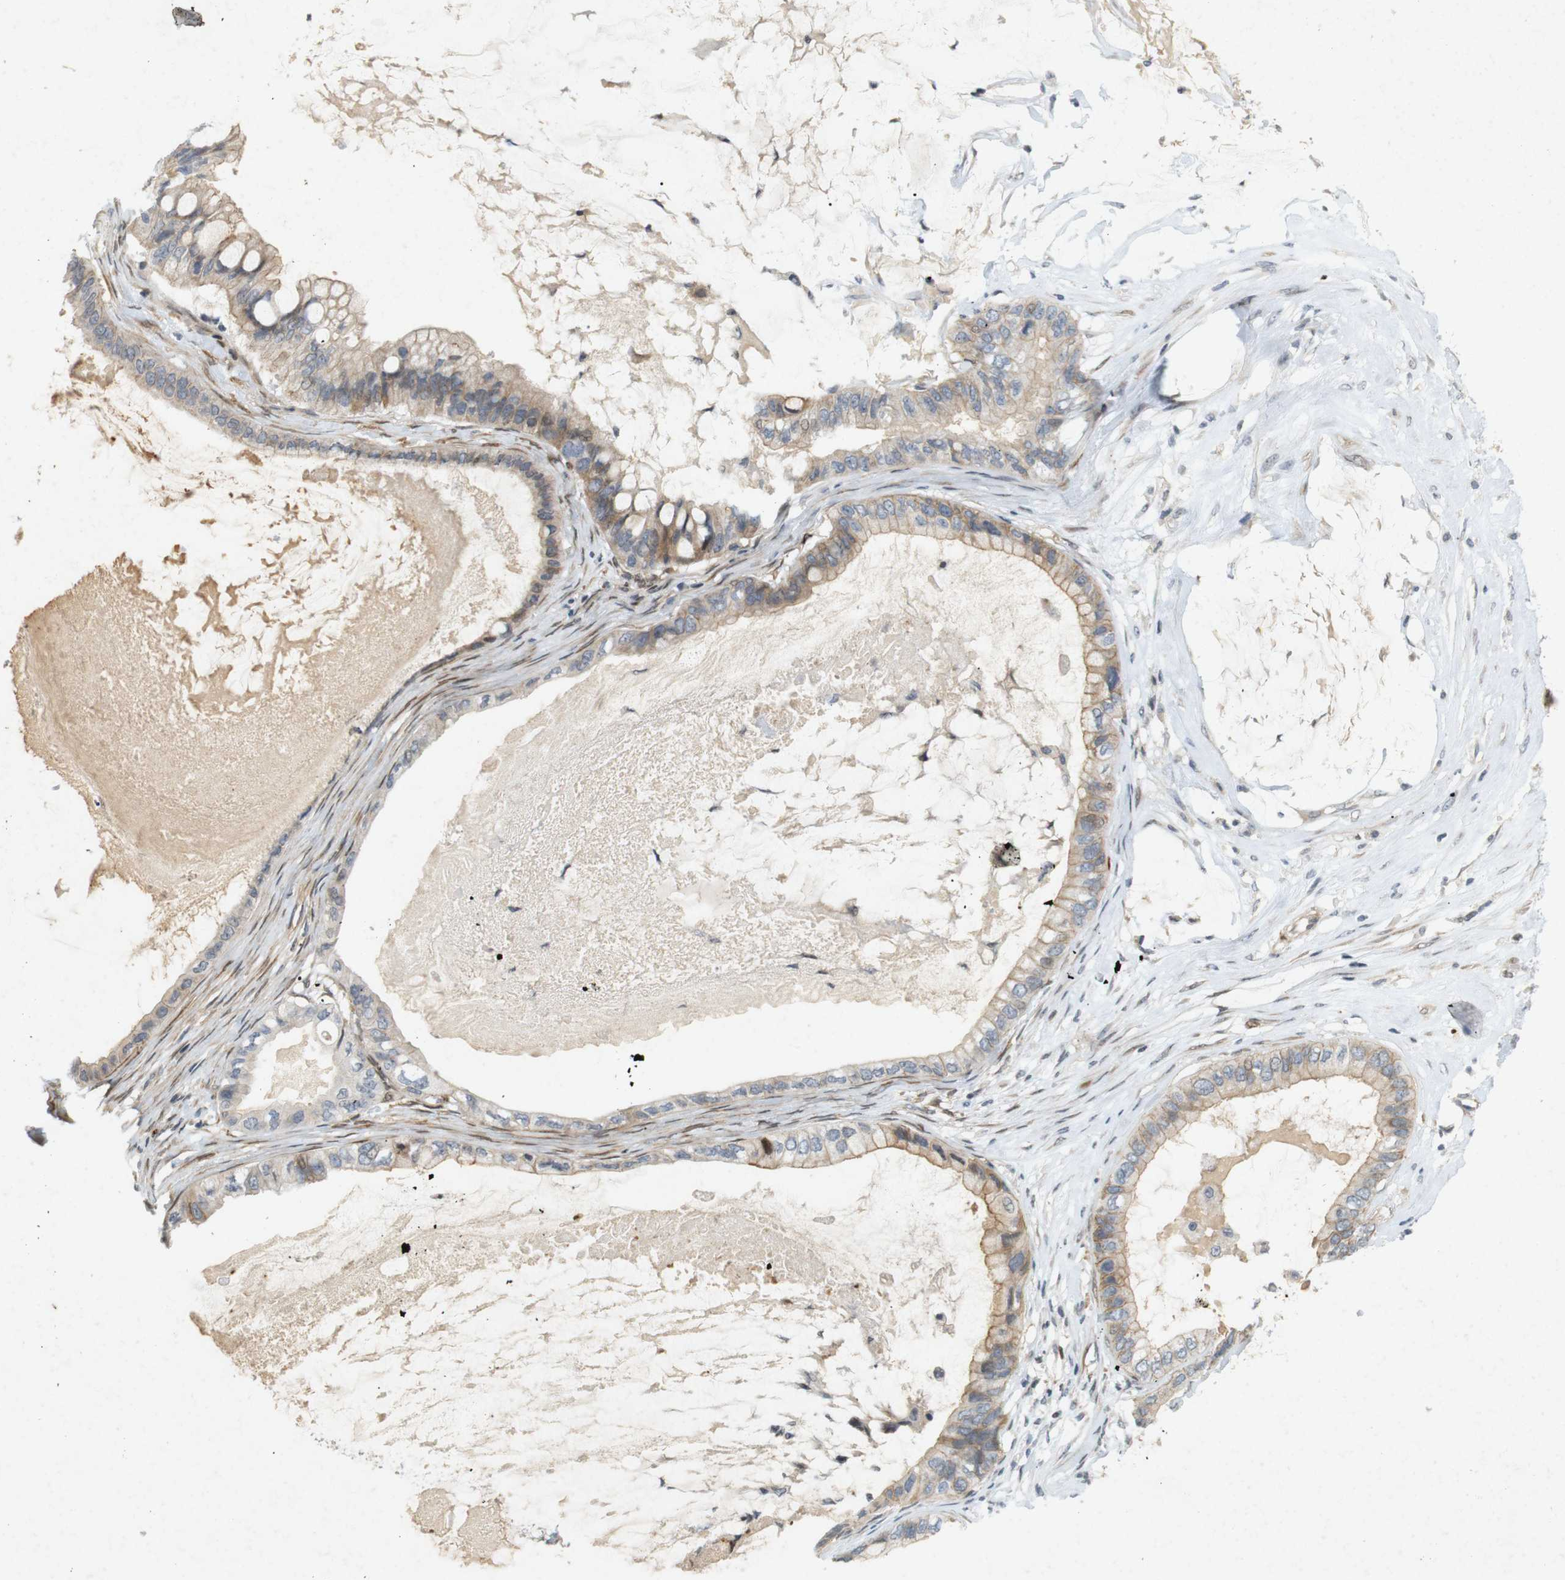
{"staining": {"intensity": "moderate", "quantity": "25%-75%", "location": "cytoplasmic/membranous"}, "tissue": "ovarian cancer", "cell_type": "Tumor cells", "image_type": "cancer", "snomed": [{"axis": "morphology", "description": "Cystadenocarcinoma, mucinous, NOS"}, {"axis": "topography", "description": "Ovary"}], "caption": "Immunohistochemistry (IHC) image of ovarian mucinous cystadenocarcinoma stained for a protein (brown), which reveals medium levels of moderate cytoplasmic/membranous staining in approximately 25%-75% of tumor cells.", "gene": "PPP1R14A", "patient": {"sex": "female", "age": 80}}